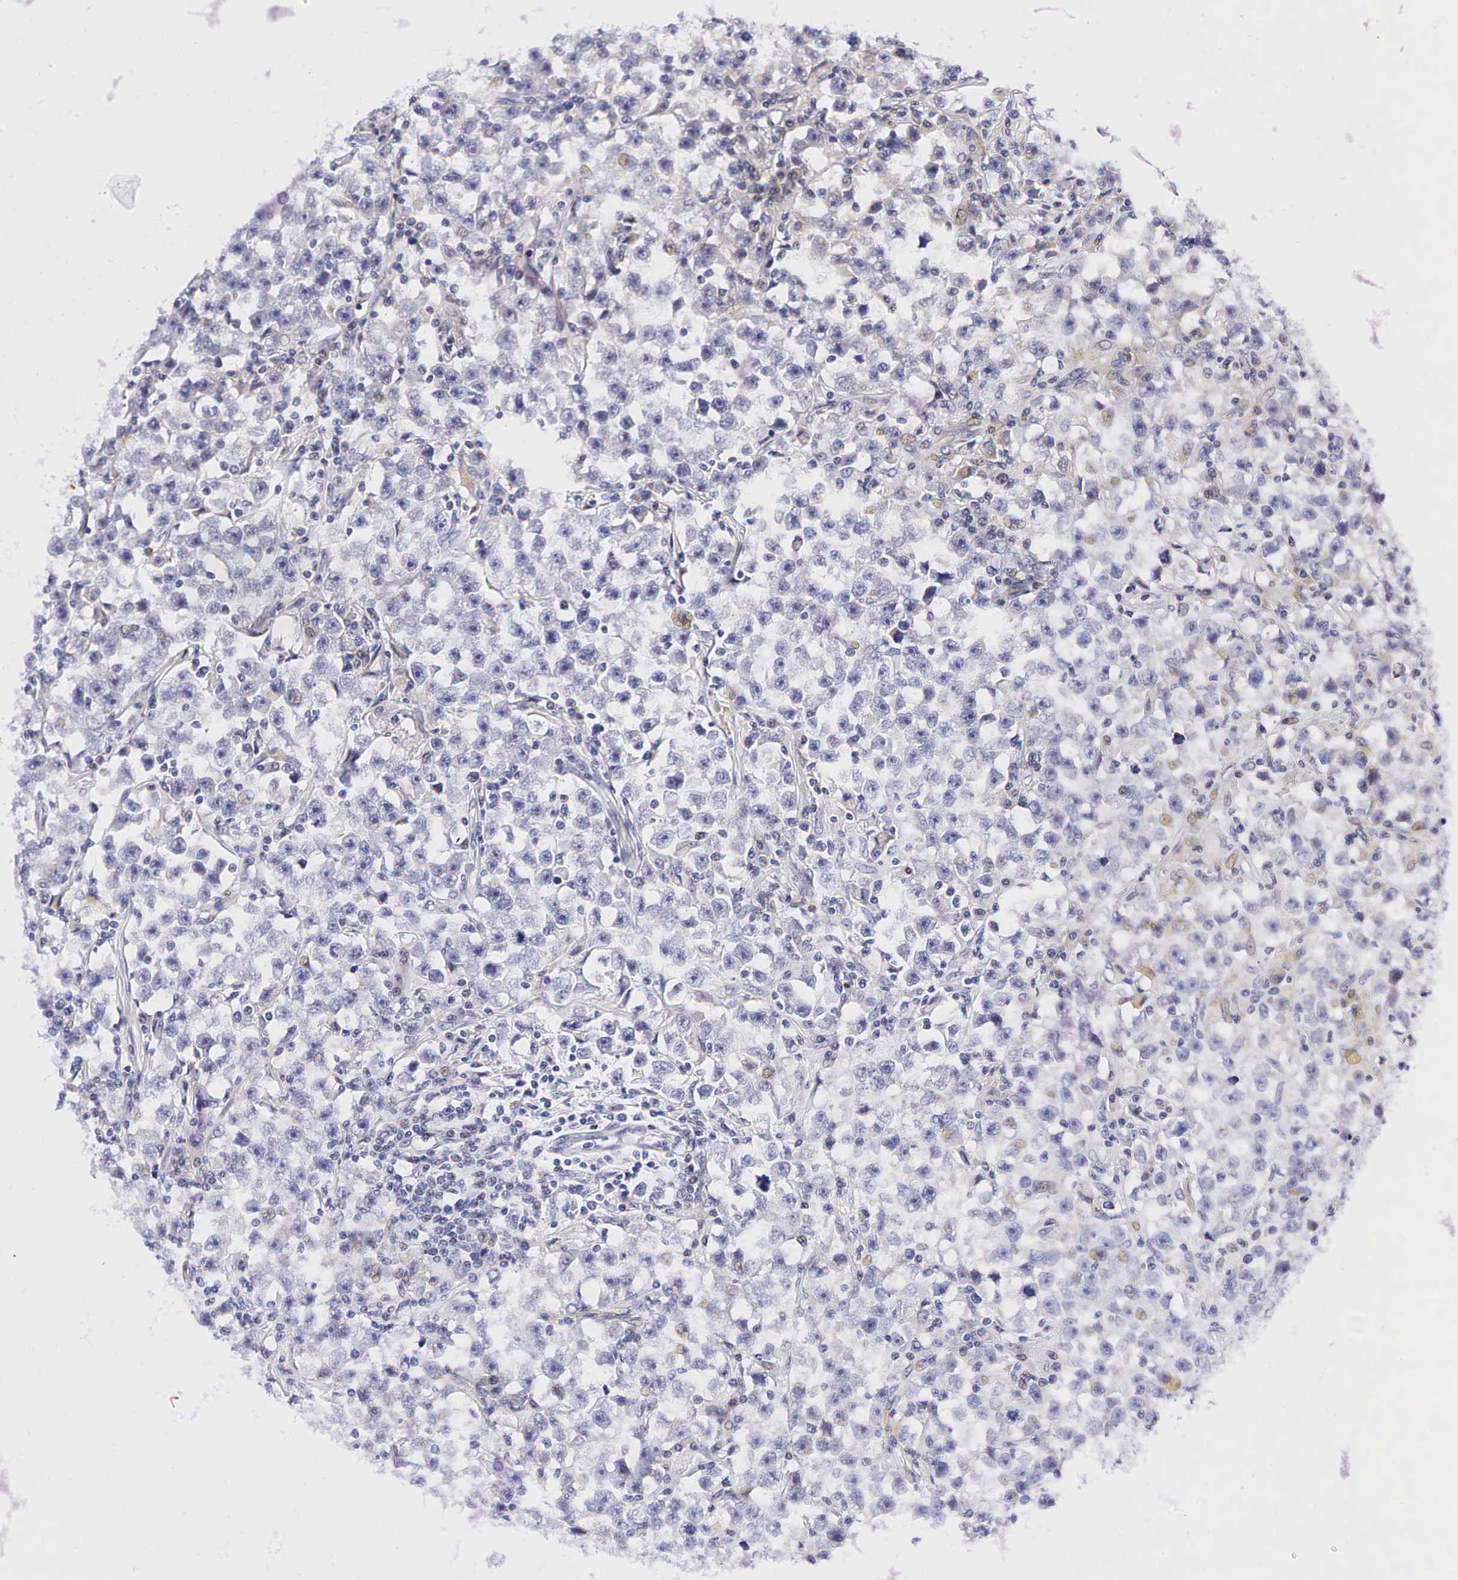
{"staining": {"intensity": "negative", "quantity": "none", "location": "none"}, "tissue": "testis cancer", "cell_type": "Tumor cells", "image_type": "cancer", "snomed": [{"axis": "morphology", "description": "Seminoma, NOS"}, {"axis": "topography", "description": "Testis"}], "caption": "A high-resolution image shows IHC staining of seminoma (testis), which demonstrates no significant staining in tumor cells.", "gene": "CALD1", "patient": {"sex": "male", "age": 33}}